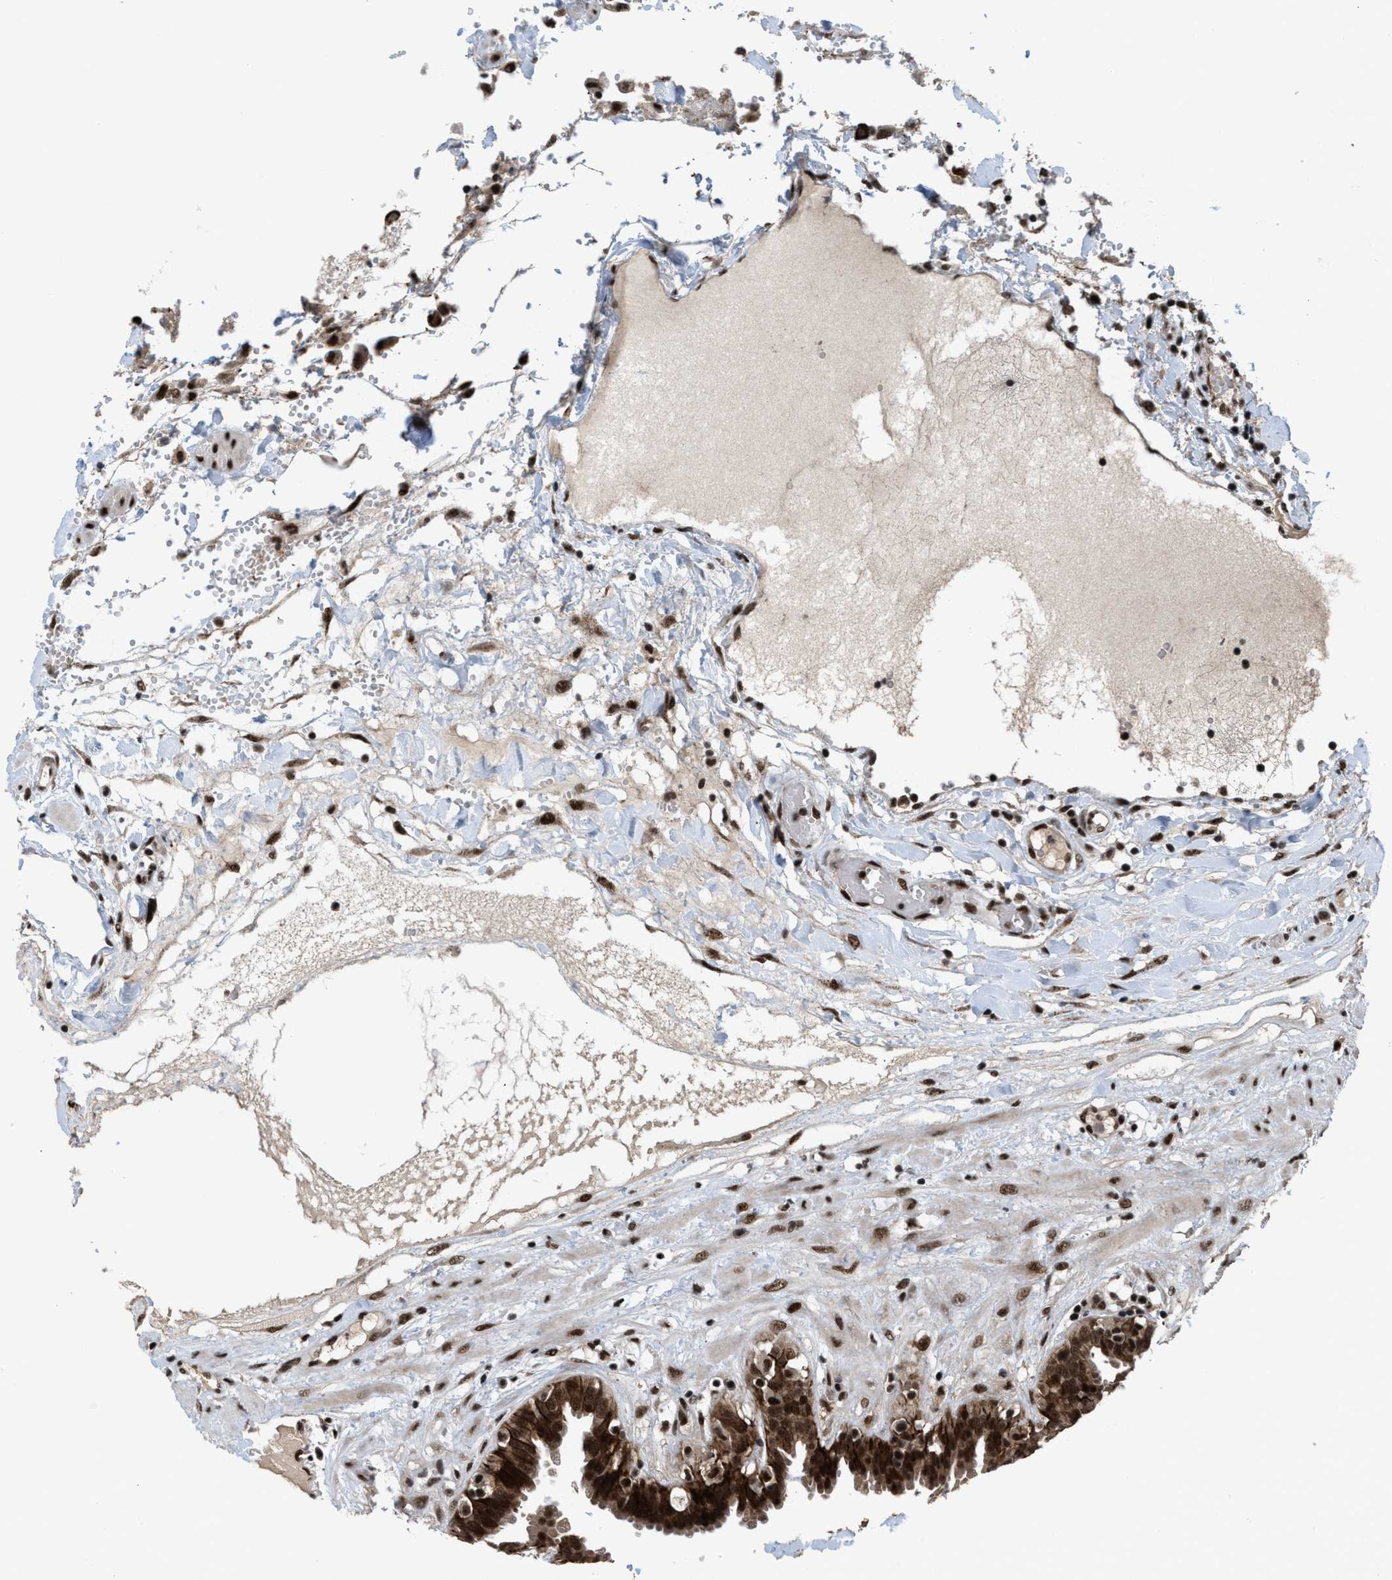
{"staining": {"intensity": "strong", "quantity": ">75%", "location": "cytoplasmic/membranous,nuclear"}, "tissue": "fallopian tube", "cell_type": "Glandular cells", "image_type": "normal", "snomed": [{"axis": "morphology", "description": "Normal tissue, NOS"}, {"axis": "topography", "description": "Fallopian tube"}, {"axis": "topography", "description": "Placenta"}], "caption": "Immunohistochemistry (DAB) staining of unremarkable human fallopian tube demonstrates strong cytoplasmic/membranous,nuclear protein staining in about >75% of glandular cells. (IHC, brightfield microscopy, high magnification).", "gene": "PRPF4", "patient": {"sex": "female", "age": 32}}